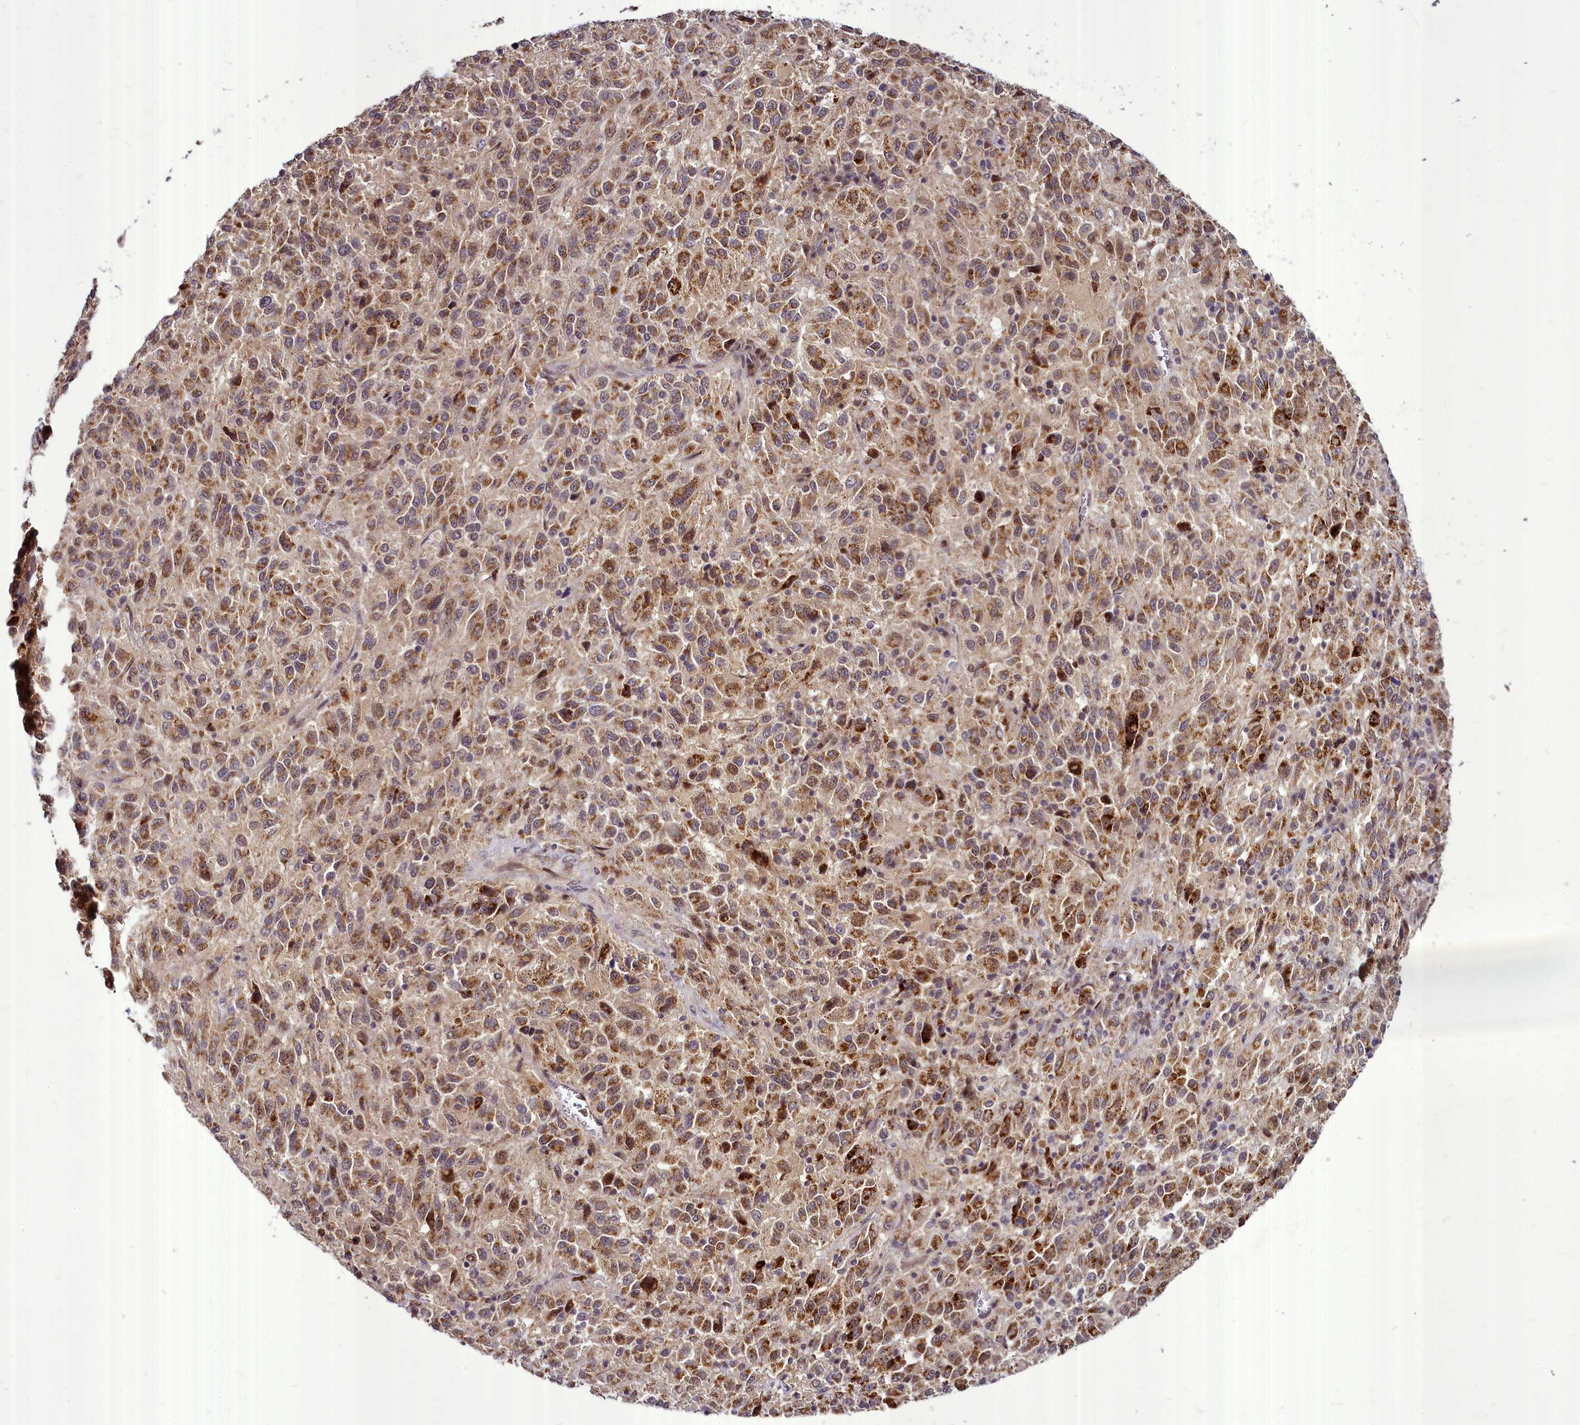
{"staining": {"intensity": "moderate", "quantity": ">75%", "location": "cytoplasmic/membranous"}, "tissue": "melanoma", "cell_type": "Tumor cells", "image_type": "cancer", "snomed": [{"axis": "morphology", "description": "Malignant melanoma, Metastatic site"}, {"axis": "topography", "description": "Lung"}], "caption": "IHC of melanoma reveals medium levels of moderate cytoplasmic/membranous positivity in about >75% of tumor cells.", "gene": "MAML2", "patient": {"sex": "male", "age": 64}}